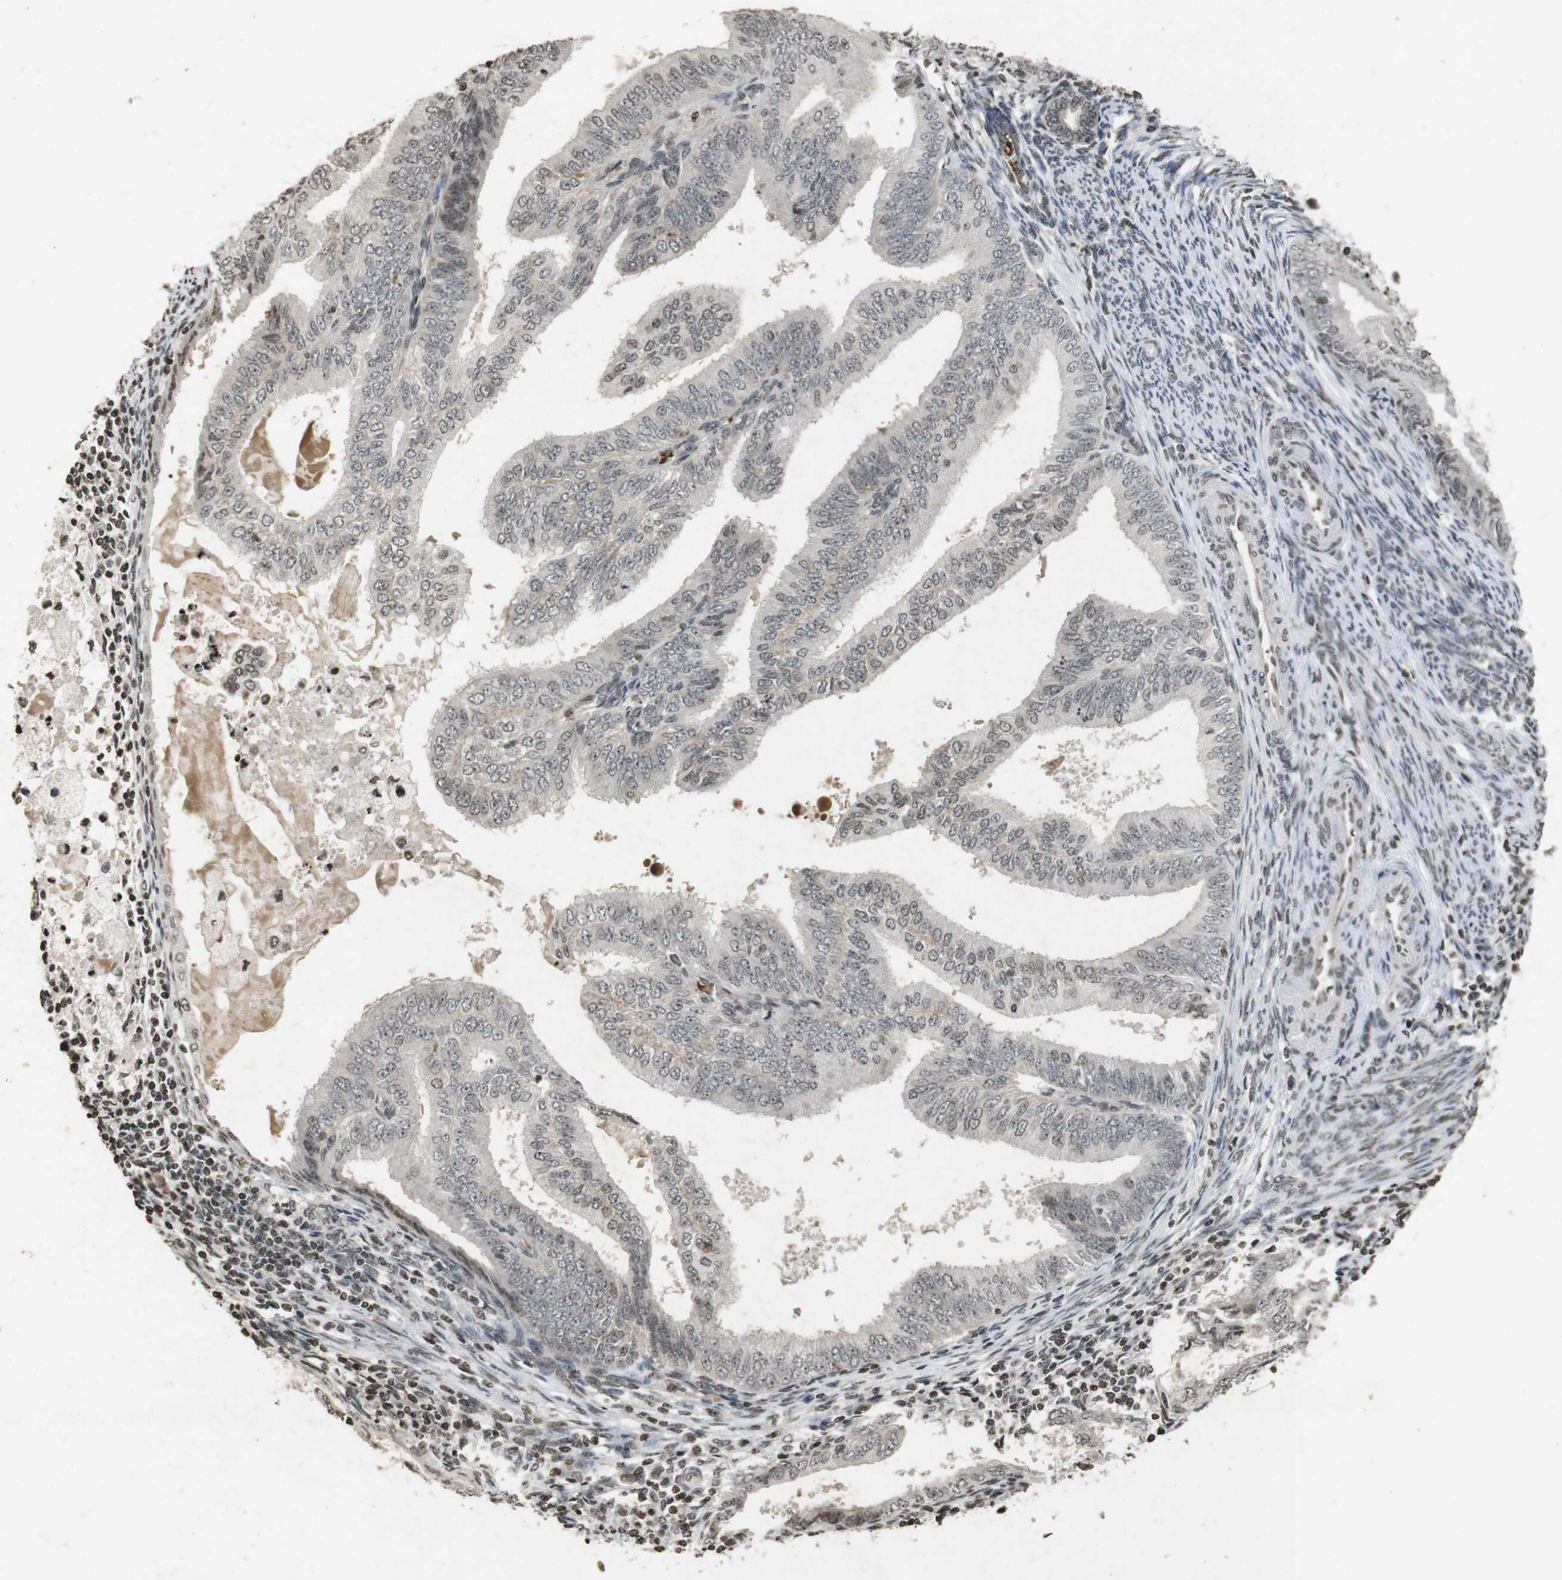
{"staining": {"intensity": "weak", "quantity": "25%-75%", "location": "cytoplasmic/membranous,nuclear"}, "tissue": "endometrial cancer", "cell_type": "Tumor cells", "image_type": "cancer", "snomed": [{"axis": "morphology", "description": "Adenocarcinoma, NOS"}, {"axis": "topography", "description": "Endometrium"}], "caption": "A low amount of weak cytoplasmic/membranous and nuclear staining is seen in about 25%-75% of tumor cells in endometrial cancer tissue.", "gene": "FOXA3", "patient": {"sex": "female", "age": 58}}